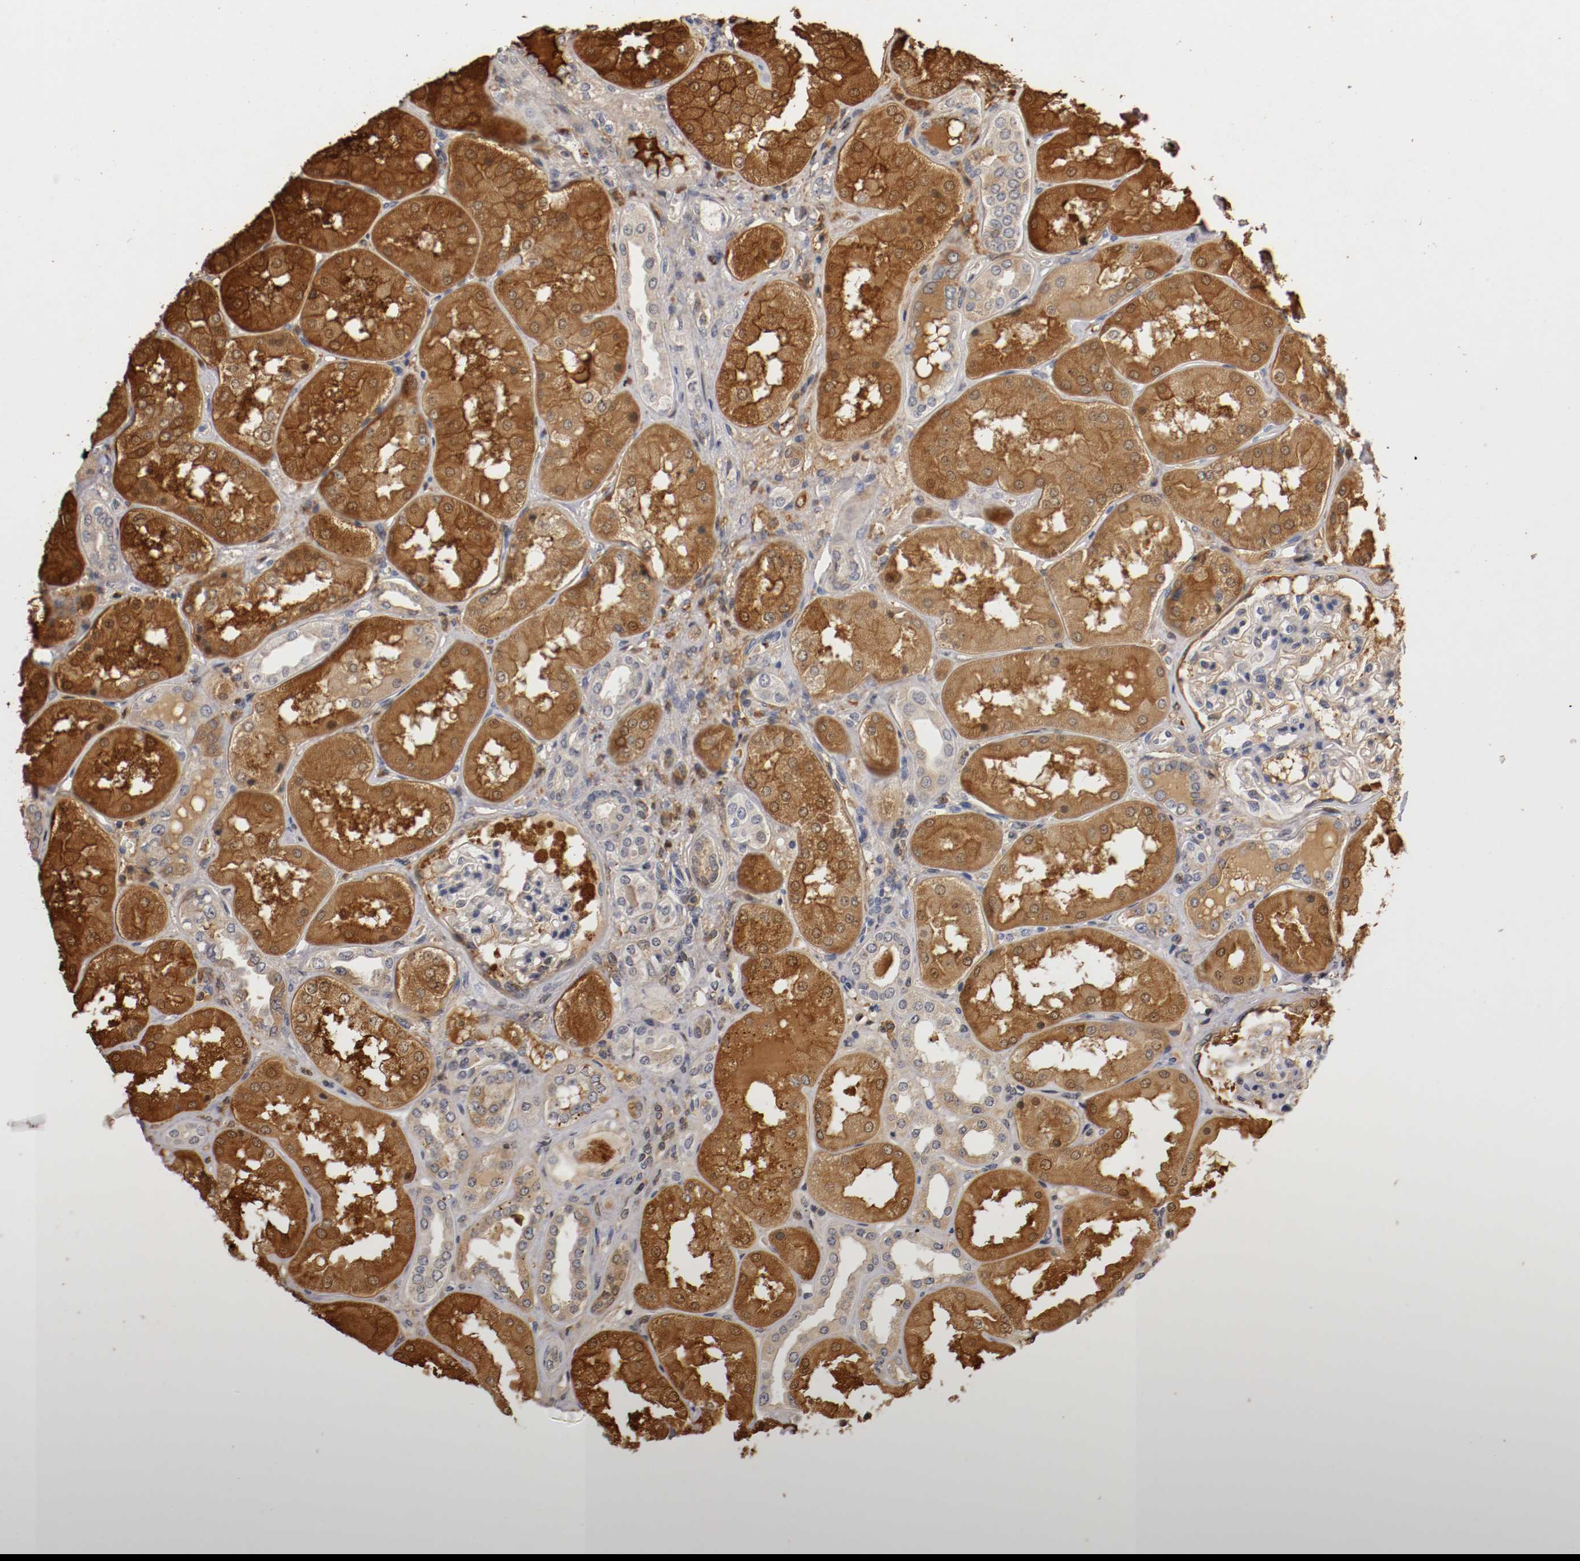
{"staining": {"intensity": "weak", "quantity": "<25%", "location": "cytoplasmic/membranous,nuclear"}, "tissue": "kidney", "cell_type": "Cells in glomeruli", "image_type": "normal", "snomed": [{"axis": "morphology", "description": "Normal tissue, NOS"}, {"axis": "topography", "description": "Kidney"}], "caption": "IHC image of benign kidney stained for a protein (brown), which shows no staining in cells in glomeruli. (Stains: DAB IHC with hematoxylin counter stain, Microscopy: brightfield microscopy at high magnification).", "gene": "TNFRSF1B", "patient": {"sex": "female", "age": 56}}